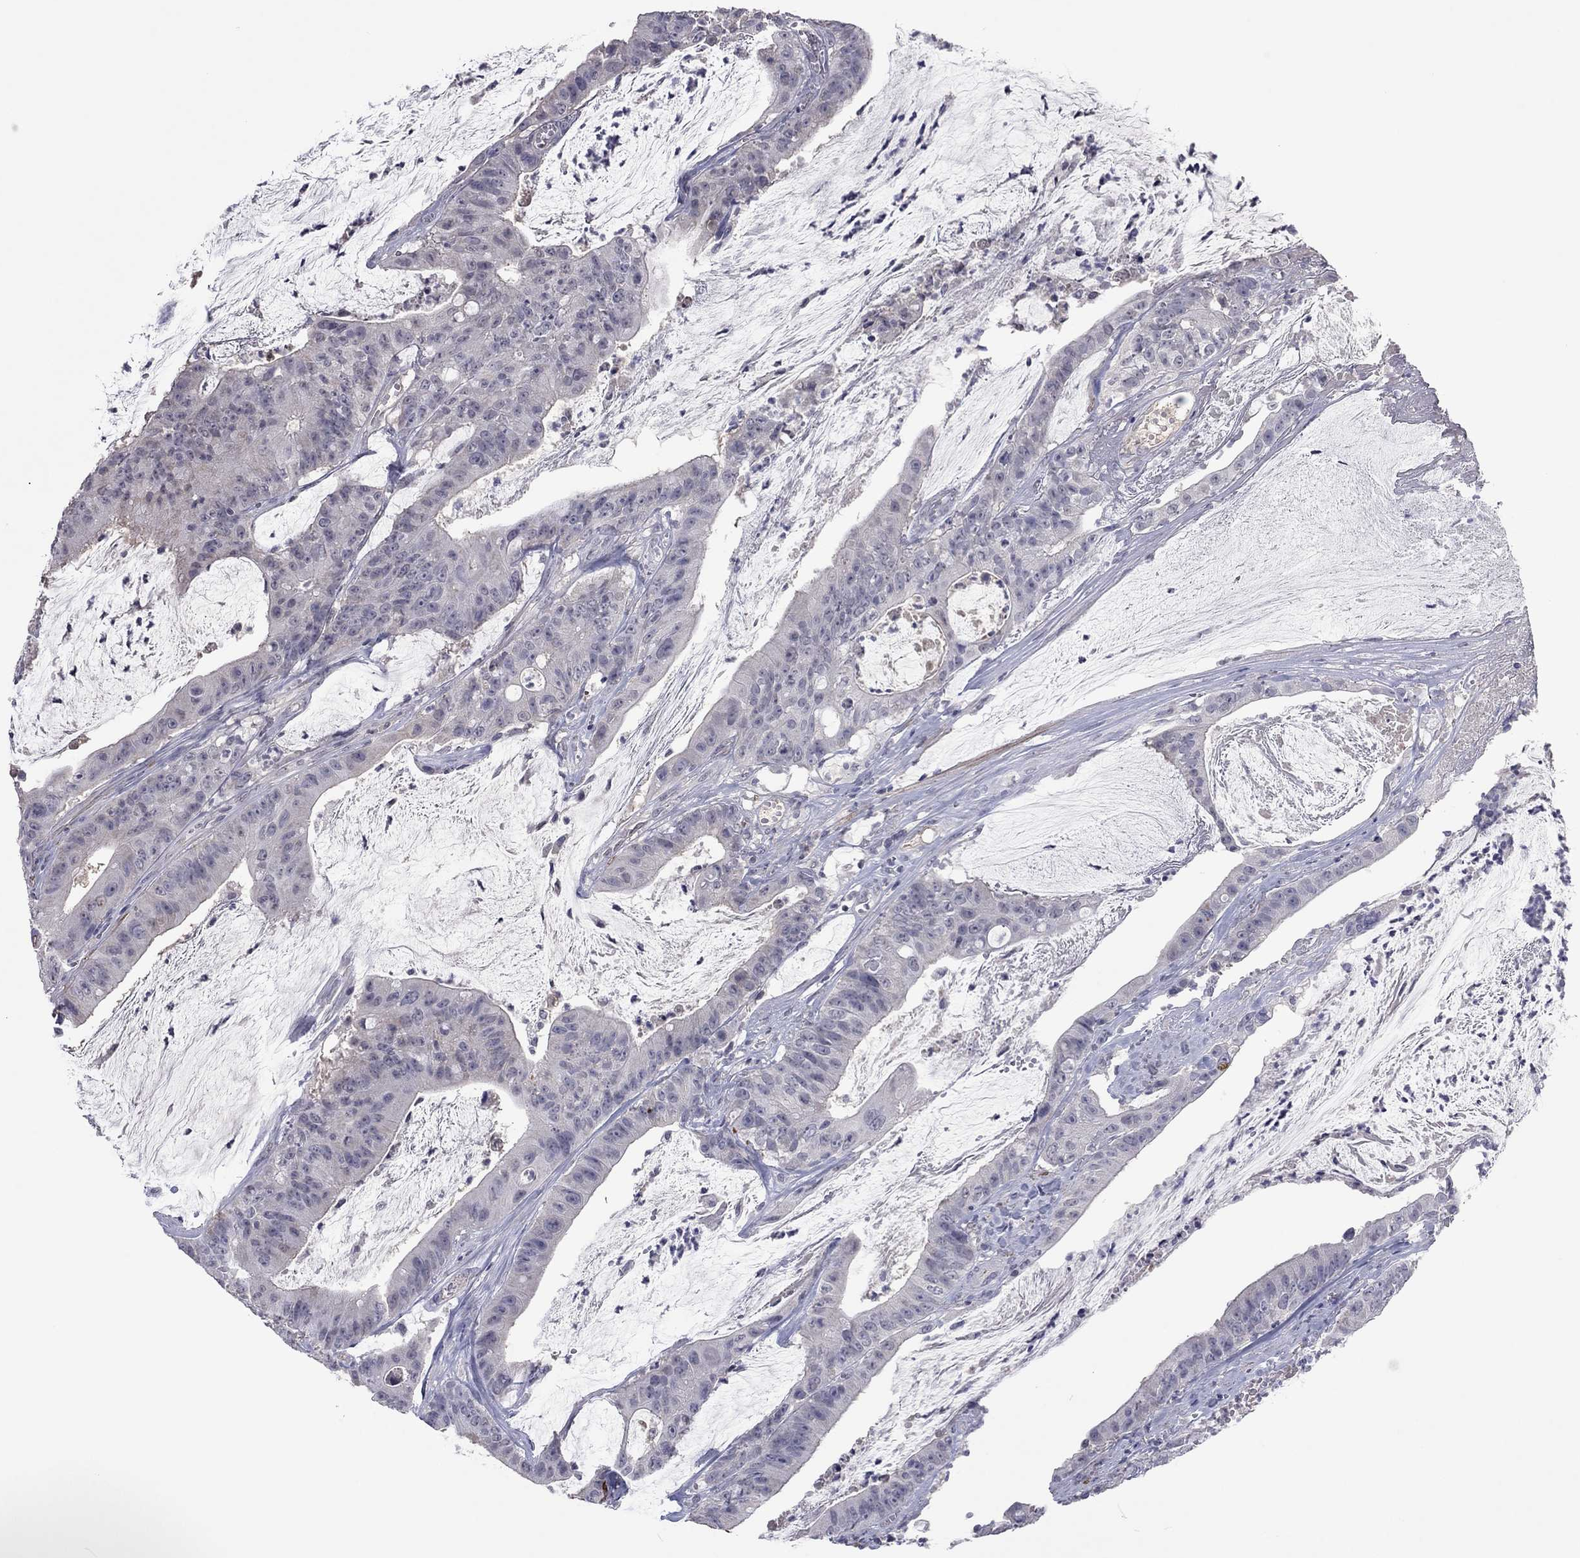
{"staining": {"intensity": "negative", "quantity": "none", "location": "none"}, "tissue": "colorectal cancer", "cell_type": "Tumor cells", "image_type": "cancer", "snomed": [{"axis": "morphology", "description": "Adenocarcinoma, NOS"}, {"axis": "topography", "description": "Colon"}], "caption": "This histopathology image is of colorectal cancer stained with immunohistochemistry to label a protein in brown with the nuclei are counter-stained blue. There is no positivity in tumor cells.", "gene": "IP6K3", "patient": {"sex": "female", "age": 69}}